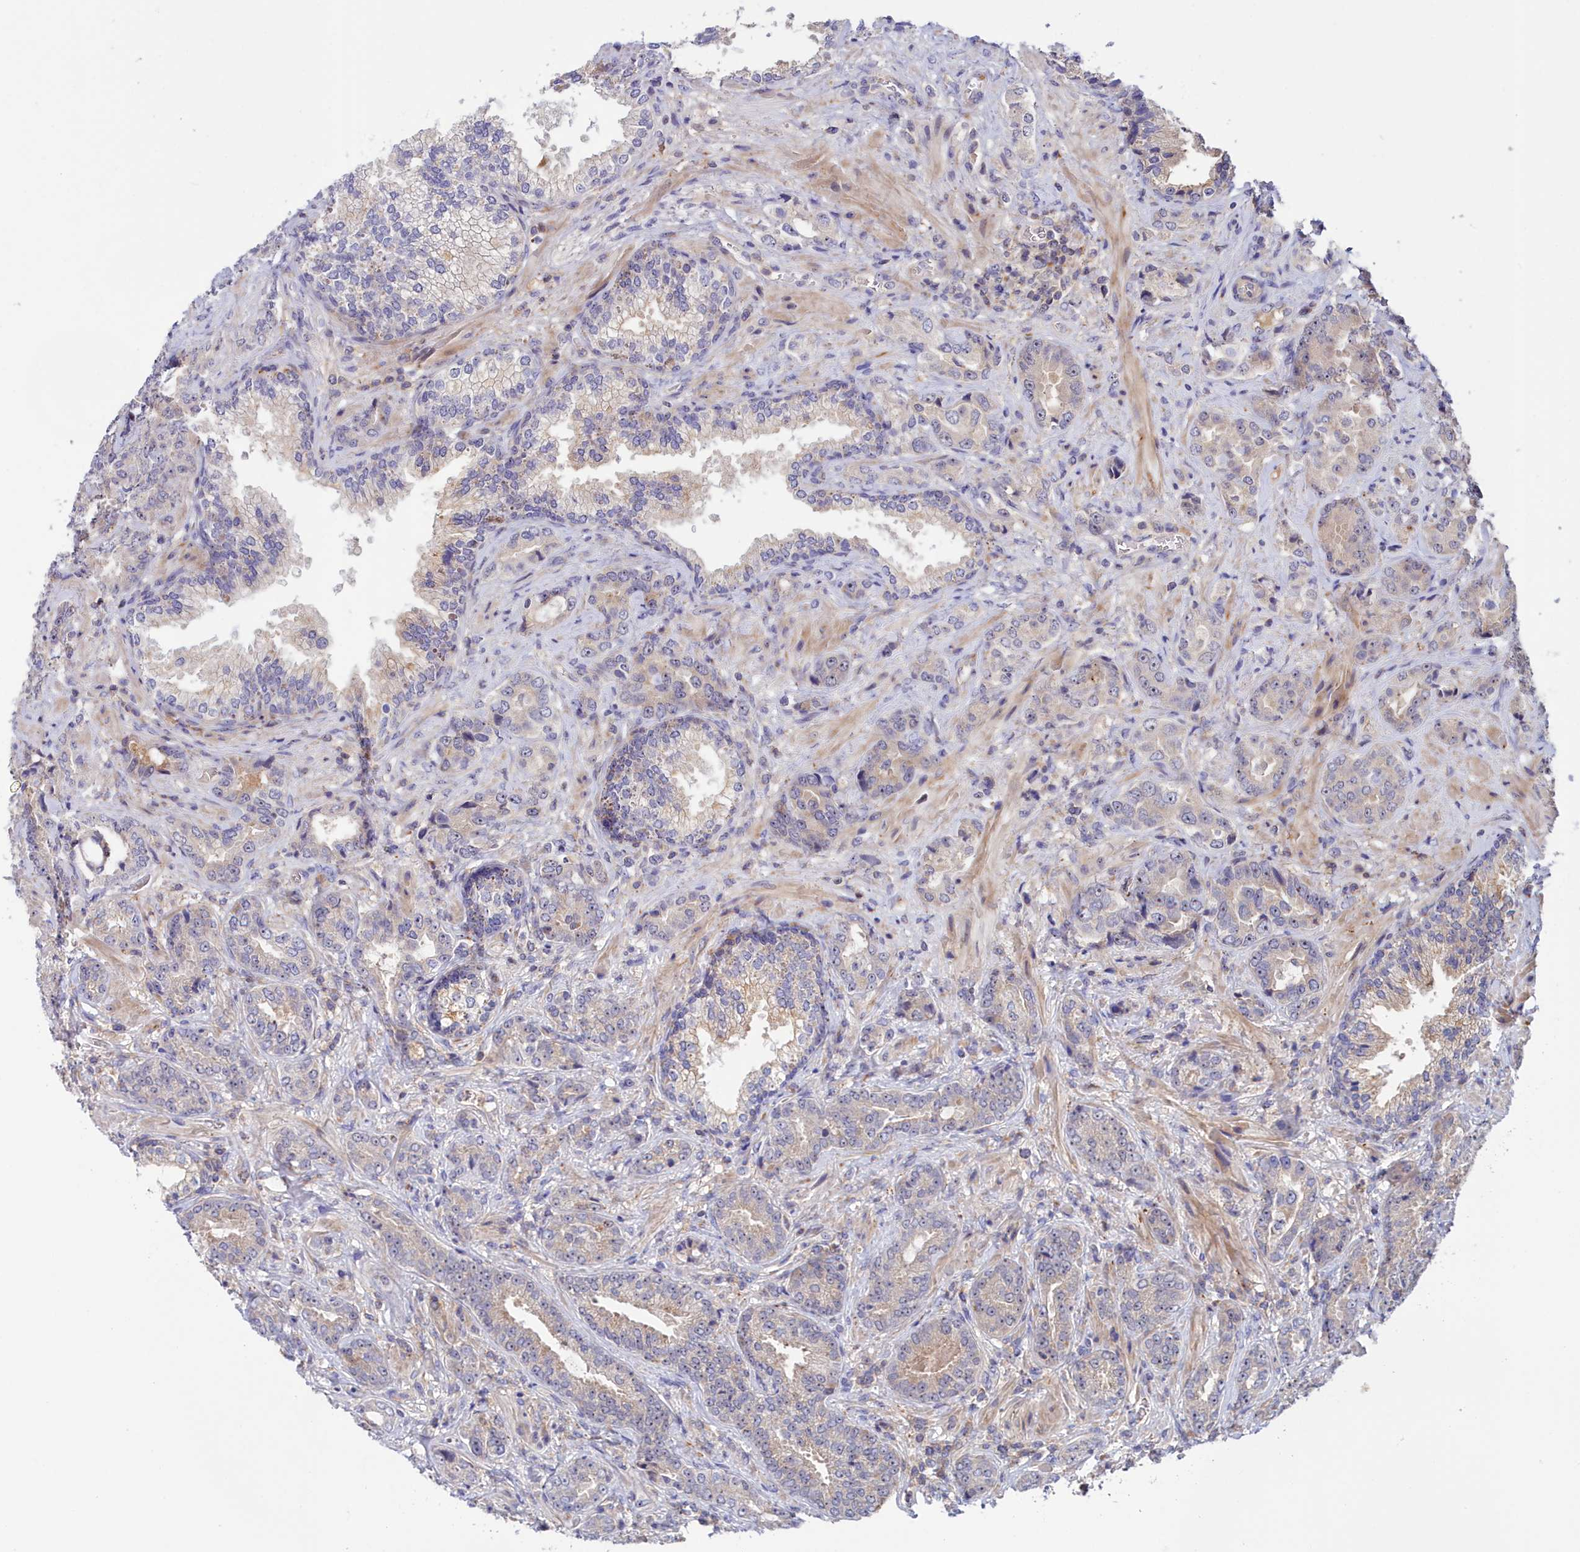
{"staining": {"intensity": "negative", "quantity": "none", "location": "none"}, "tissue": "prostate cancer", "cell_type": "Tumor cells", "image_type": "cancer", "snomed": [{"axis": "morphology", "description": "Adenocarcinoma, High grade"}, {"axis": "topography", "description": "Prostate"}], "caption": "Photomicrograph shows no protein expression in tumor cells of prostate cancer tissue.", "gene": "NEURL4", "patient": {"sex": "male", "age": 71}}